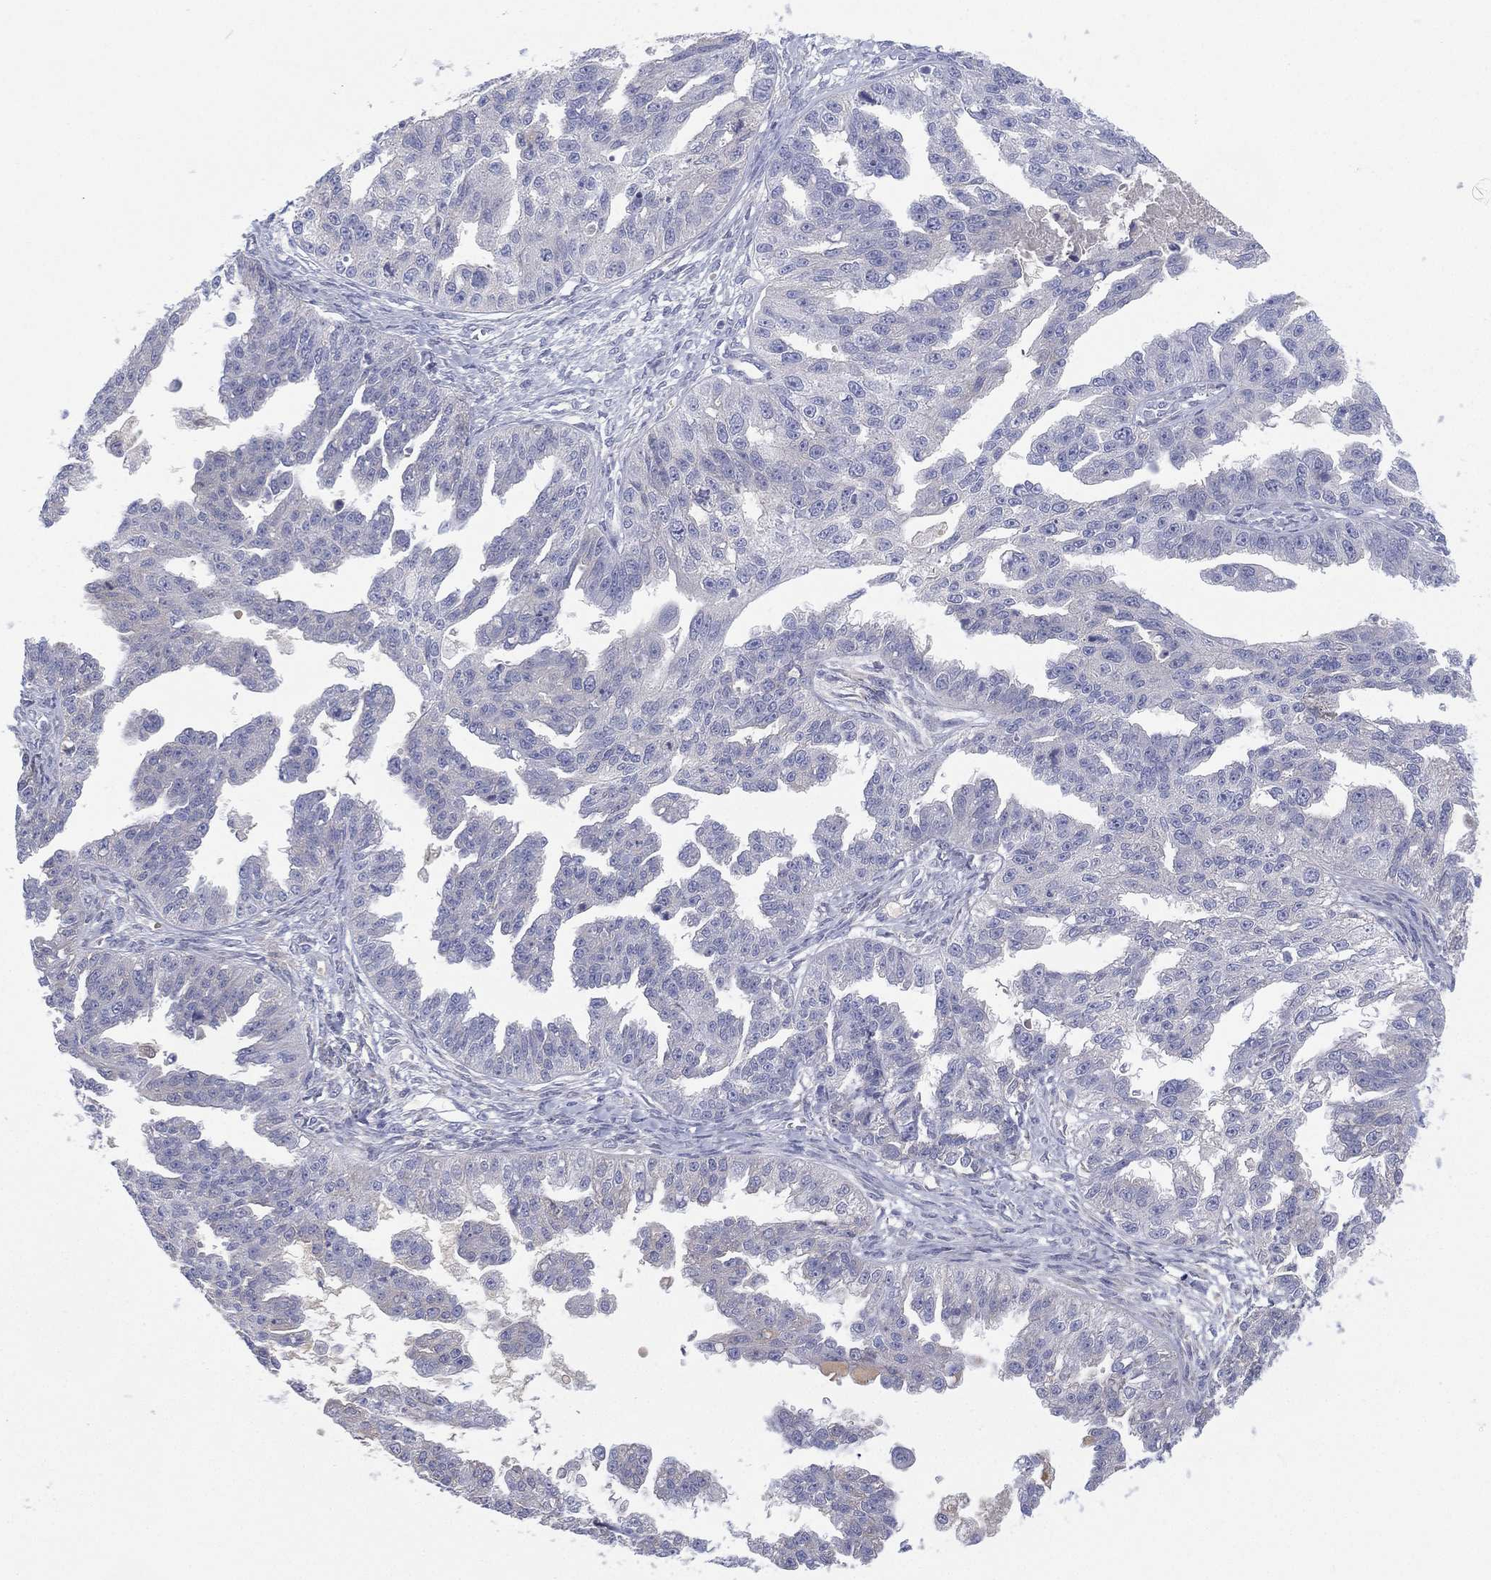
{"staining": {"intensity": "negative", "quantity": "none", "location": "none"}, "tissue": "ovarian cancer", "cell_type": "Tumor cells", "image_type": "cancer", "snomed": [{"axis": "morphology", "description": "Cystadenocarcinoma, serous, NOS"}, {"axis": "topography", "description": "Ovary"}], "caption": "Tumor cells show no significant staining in serous cystadenocarcinoma (ovarian). (Stains: DAB IHC with hematoxylin counter stain, Microscopy: brightfield microscopy at high magnification).", "gene": "CYP2D6", "patient": {"sex": "female", "age": 58}}